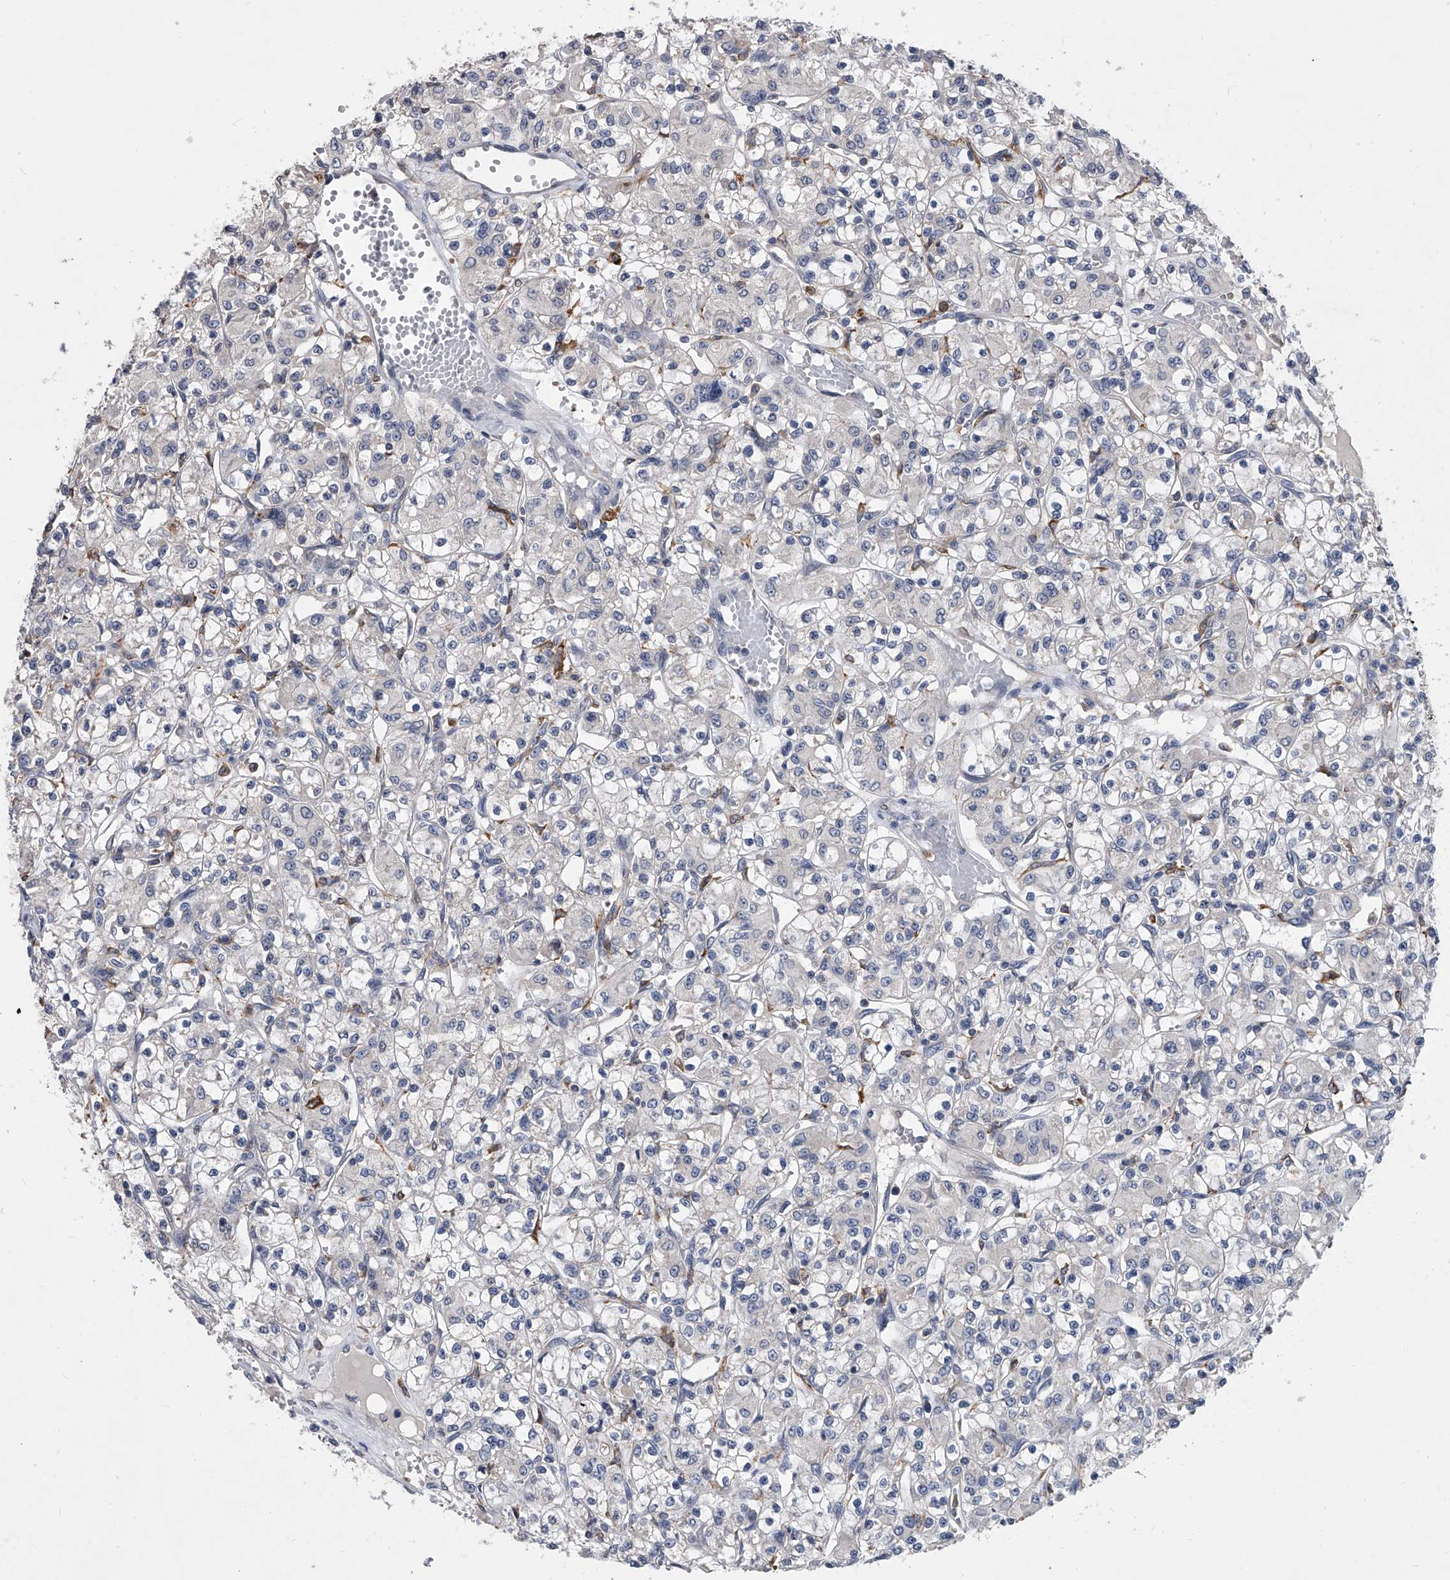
{"staining": {"intensity": "negative", "quantity": "none", "location": "none"}, "tissue": "renal cancer", "cell_type": "Tumor cells", "image_type": "cancer", "snomed": [{"axis": "morphology", "description": "Adenocarcinoma, NOS"}, {"axis": "topography", "description": "Kidney"}], "caption": "Tumor cells are negative for brown protein staining in renal adenocarcinoma.", "gene": "MAP4K3", "patient": {"sex": "female", "age": 59}}